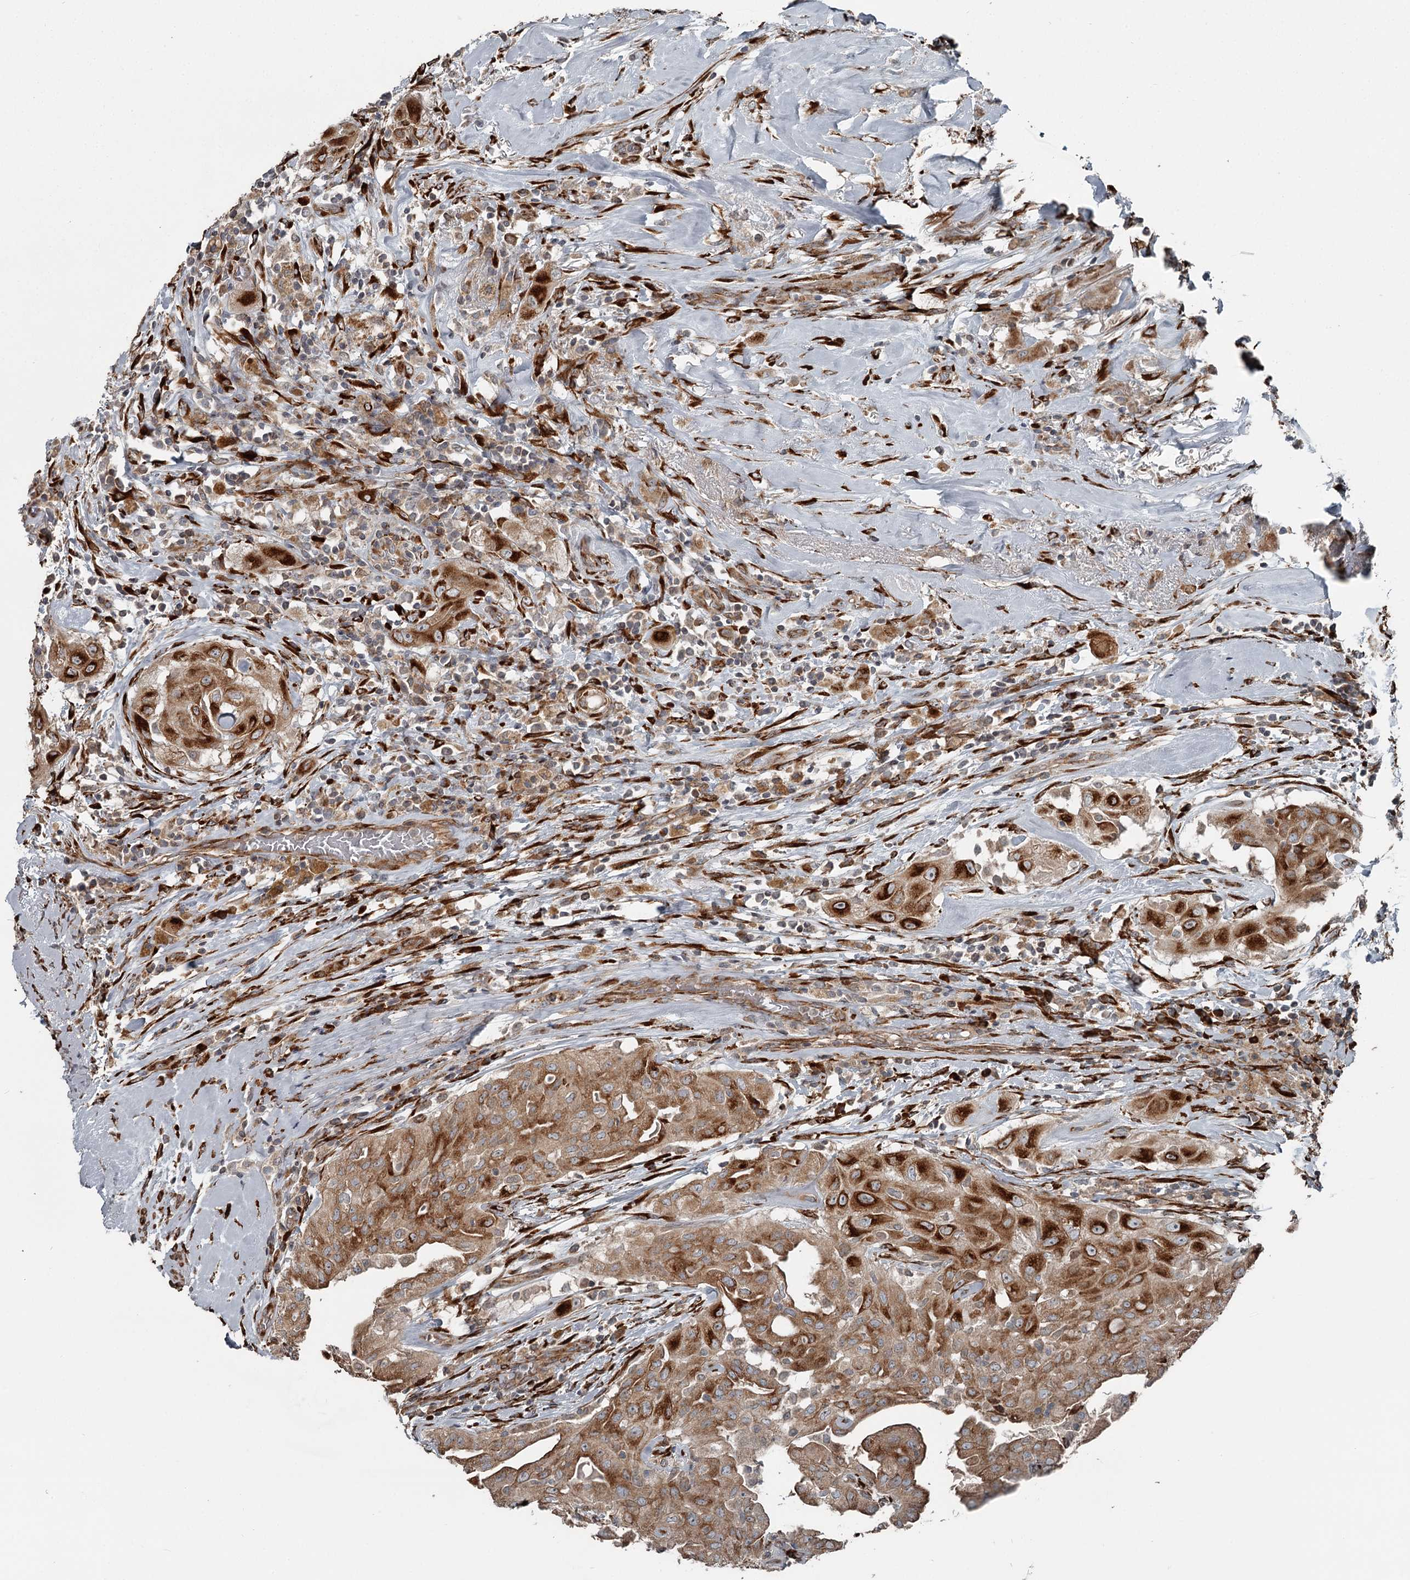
{"staining": {"intensity": "moderate", "quantity": ">75%", "location": "cytoplasmic/membranous"}, "tissue": "thyroid cancer", "cell_type": "Tumor cells", "image_type": "cancer", "snomed": [{"axis": "morphology", "description": "Papillary adenocarcinoma, NOS"}, {"axis": "topography", "description": "Thyroid gland"}], "caption": "Thyroid cancer stained with a brown dye displays moderate cytoplasmic/membranous positive expression in about >75% of tumor cells.", "gene": "RASSF8", "patient": {"sex": "female", "age": 59}}